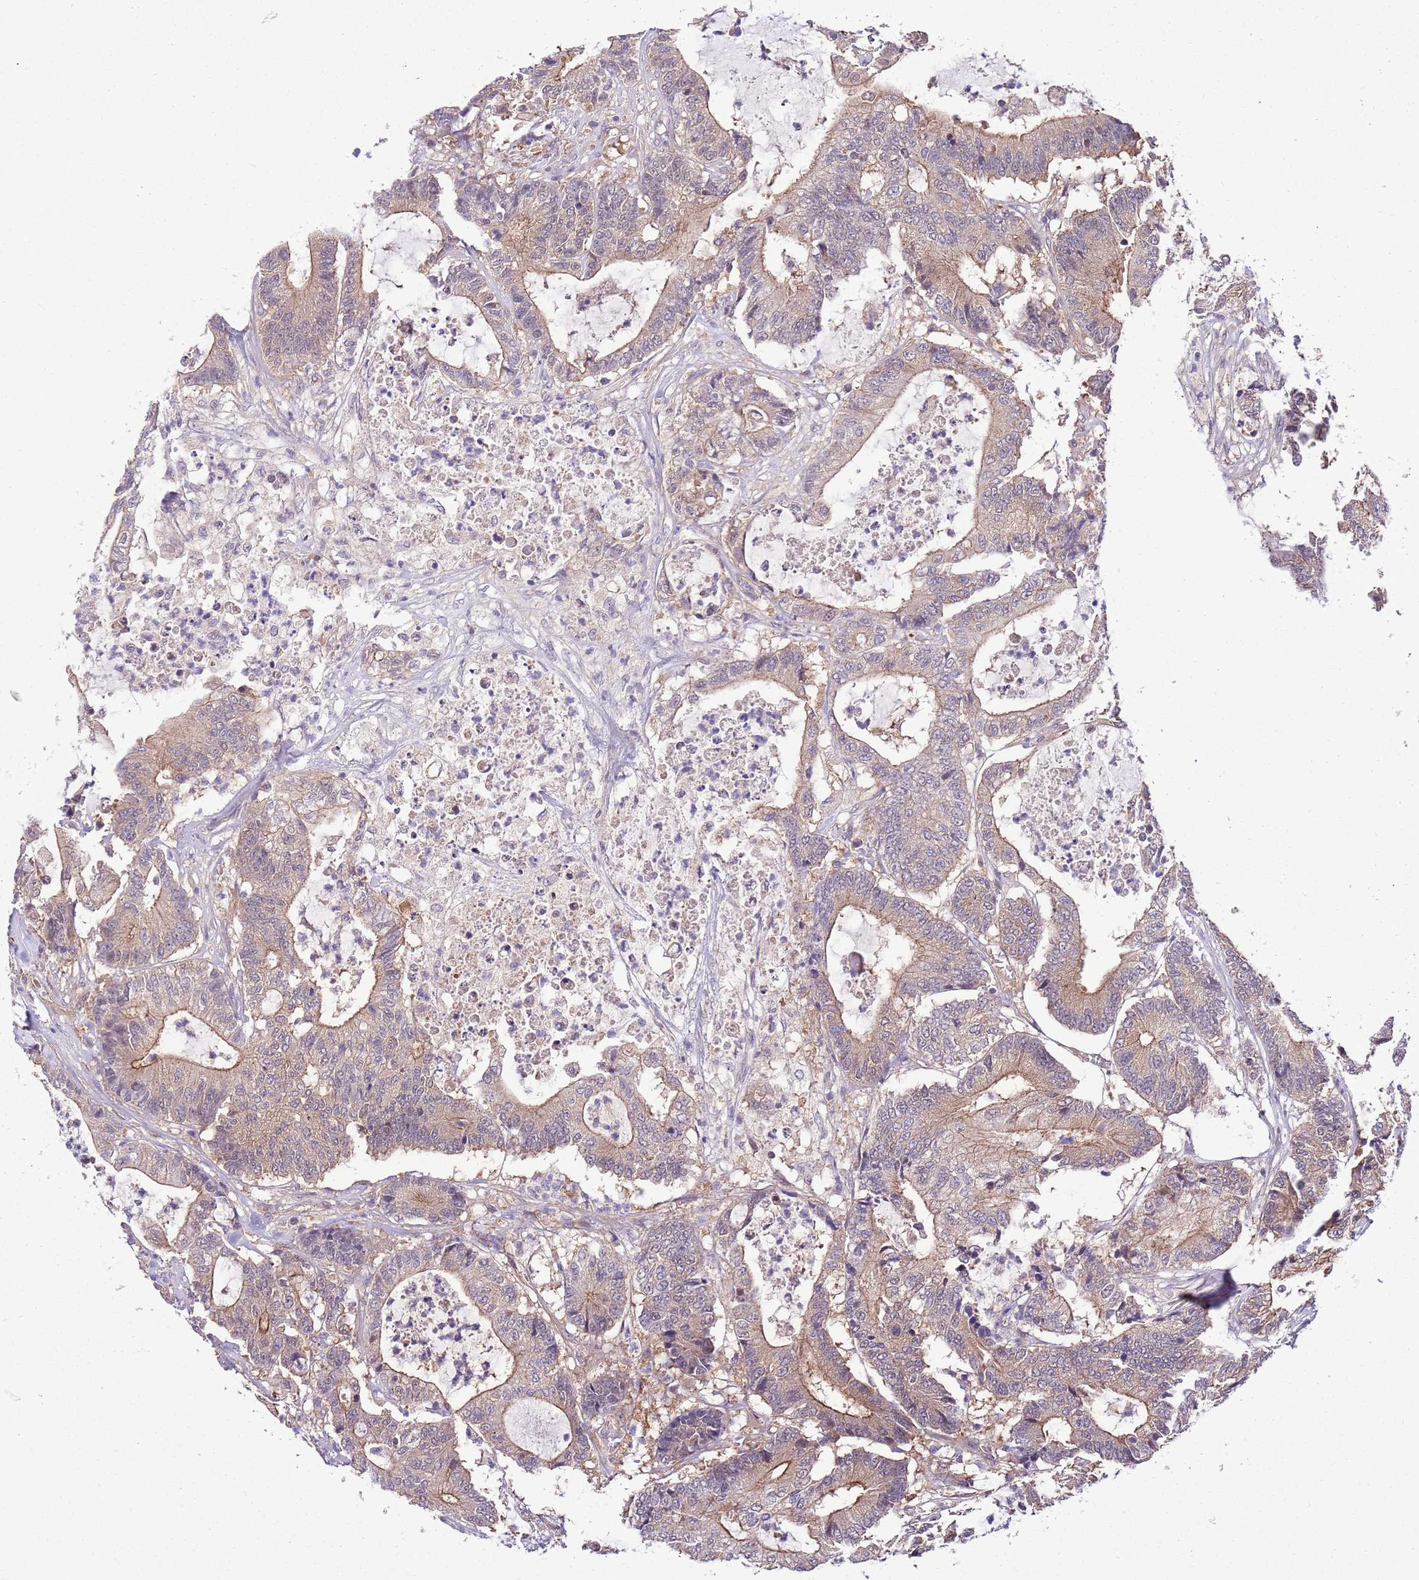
{"staining": {"intensity": "moderate", "quantity": ">75%", "location": "cytoplasmic/membranous"}, "tissue": "colorectal cancer", "cell_type": "Tumor cells", "image_type": "cancer", "snomed": [{"axis": "morphology", "description": "Adenocarcinoma, NOS"}, {"axis": "topography", "description": "Colon"}], "caption": "Adenocarcinoma (colorectal) was stained to show a protein in brown. There is medium levels of moderate cytoplasmic/membranous positivity in approximately >75% of tumor cells. The staining was performed using DAB (3,3'-diaminobenzidine), with brown indicating positive protein expression. Nuclei are stained blue with hematoxylin.", "gene": "DONSON", "patient": {"sex": "female", "age": 84}}